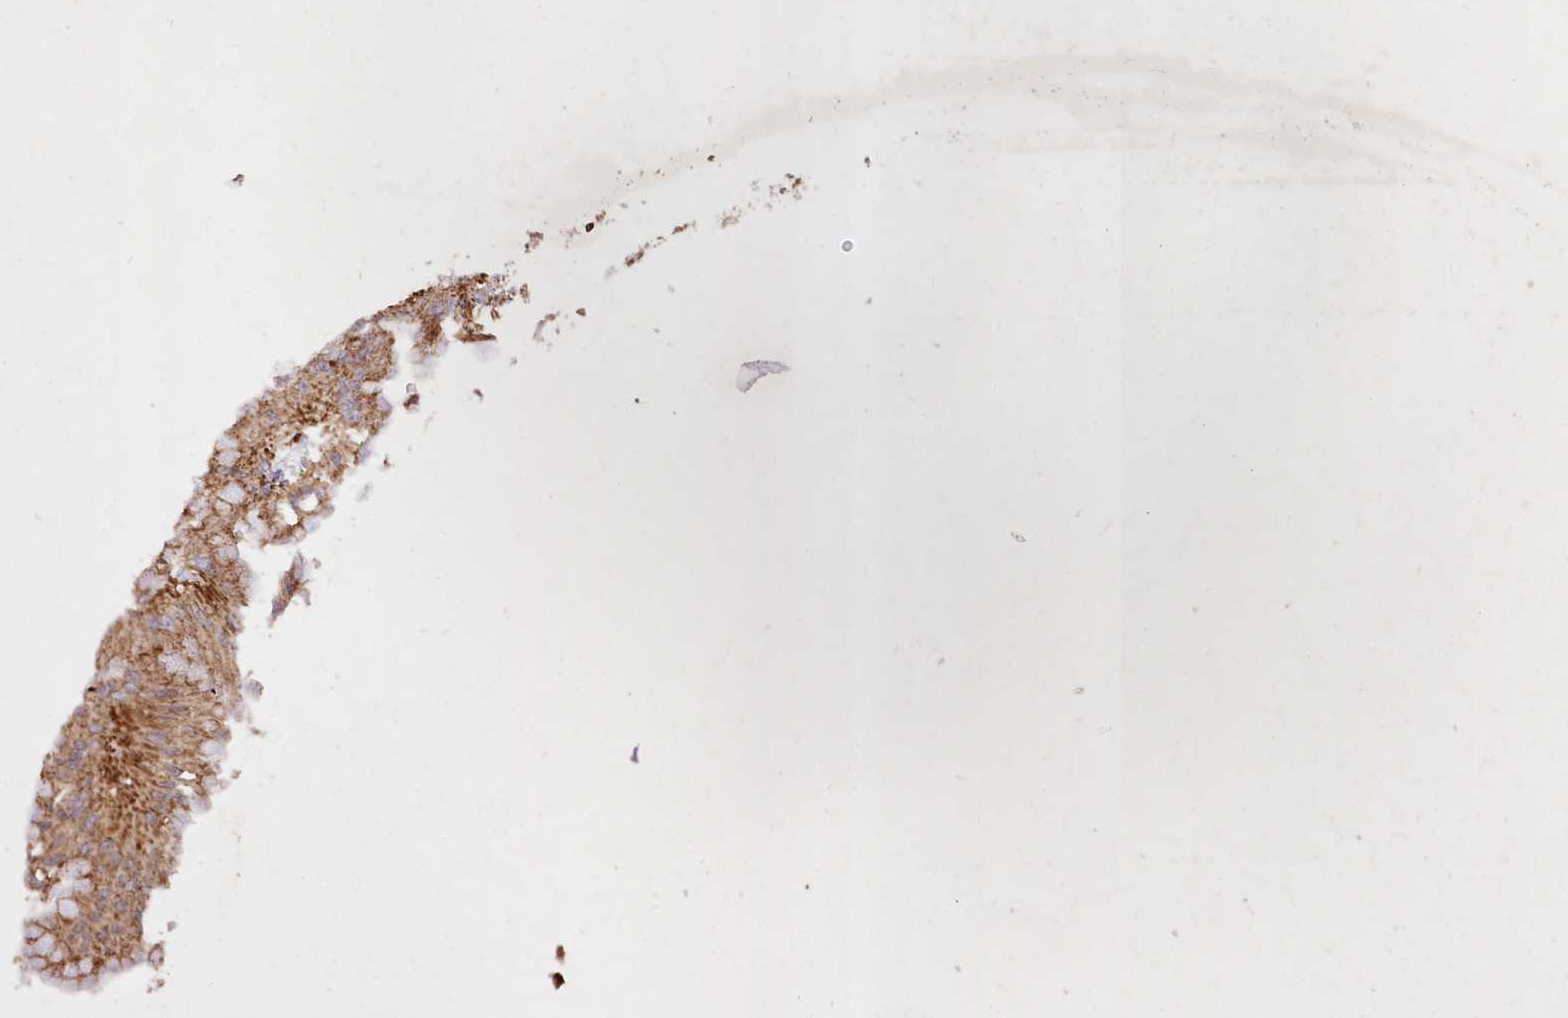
{"staining": {"intensity": "strong", "quantity": ">75%", "location": "nuclear"}, "tissue": "appendix", "cell_type": "Glandular cells", "image_type": "normal", "snomed": [{"axis": "morphology", "description": "Normal tissue, NOS"}, {"axis": "topography", "description": "Appendix"}], "caption": "Protein staining reveals strong nuclear expression in approximately >75% of glandular cells in normal appendix. (Brightfield microscopy of DAB IHC at high magnification).", "gene": "ASNSD1", "patient": {"sex": "female", "age": 20}}